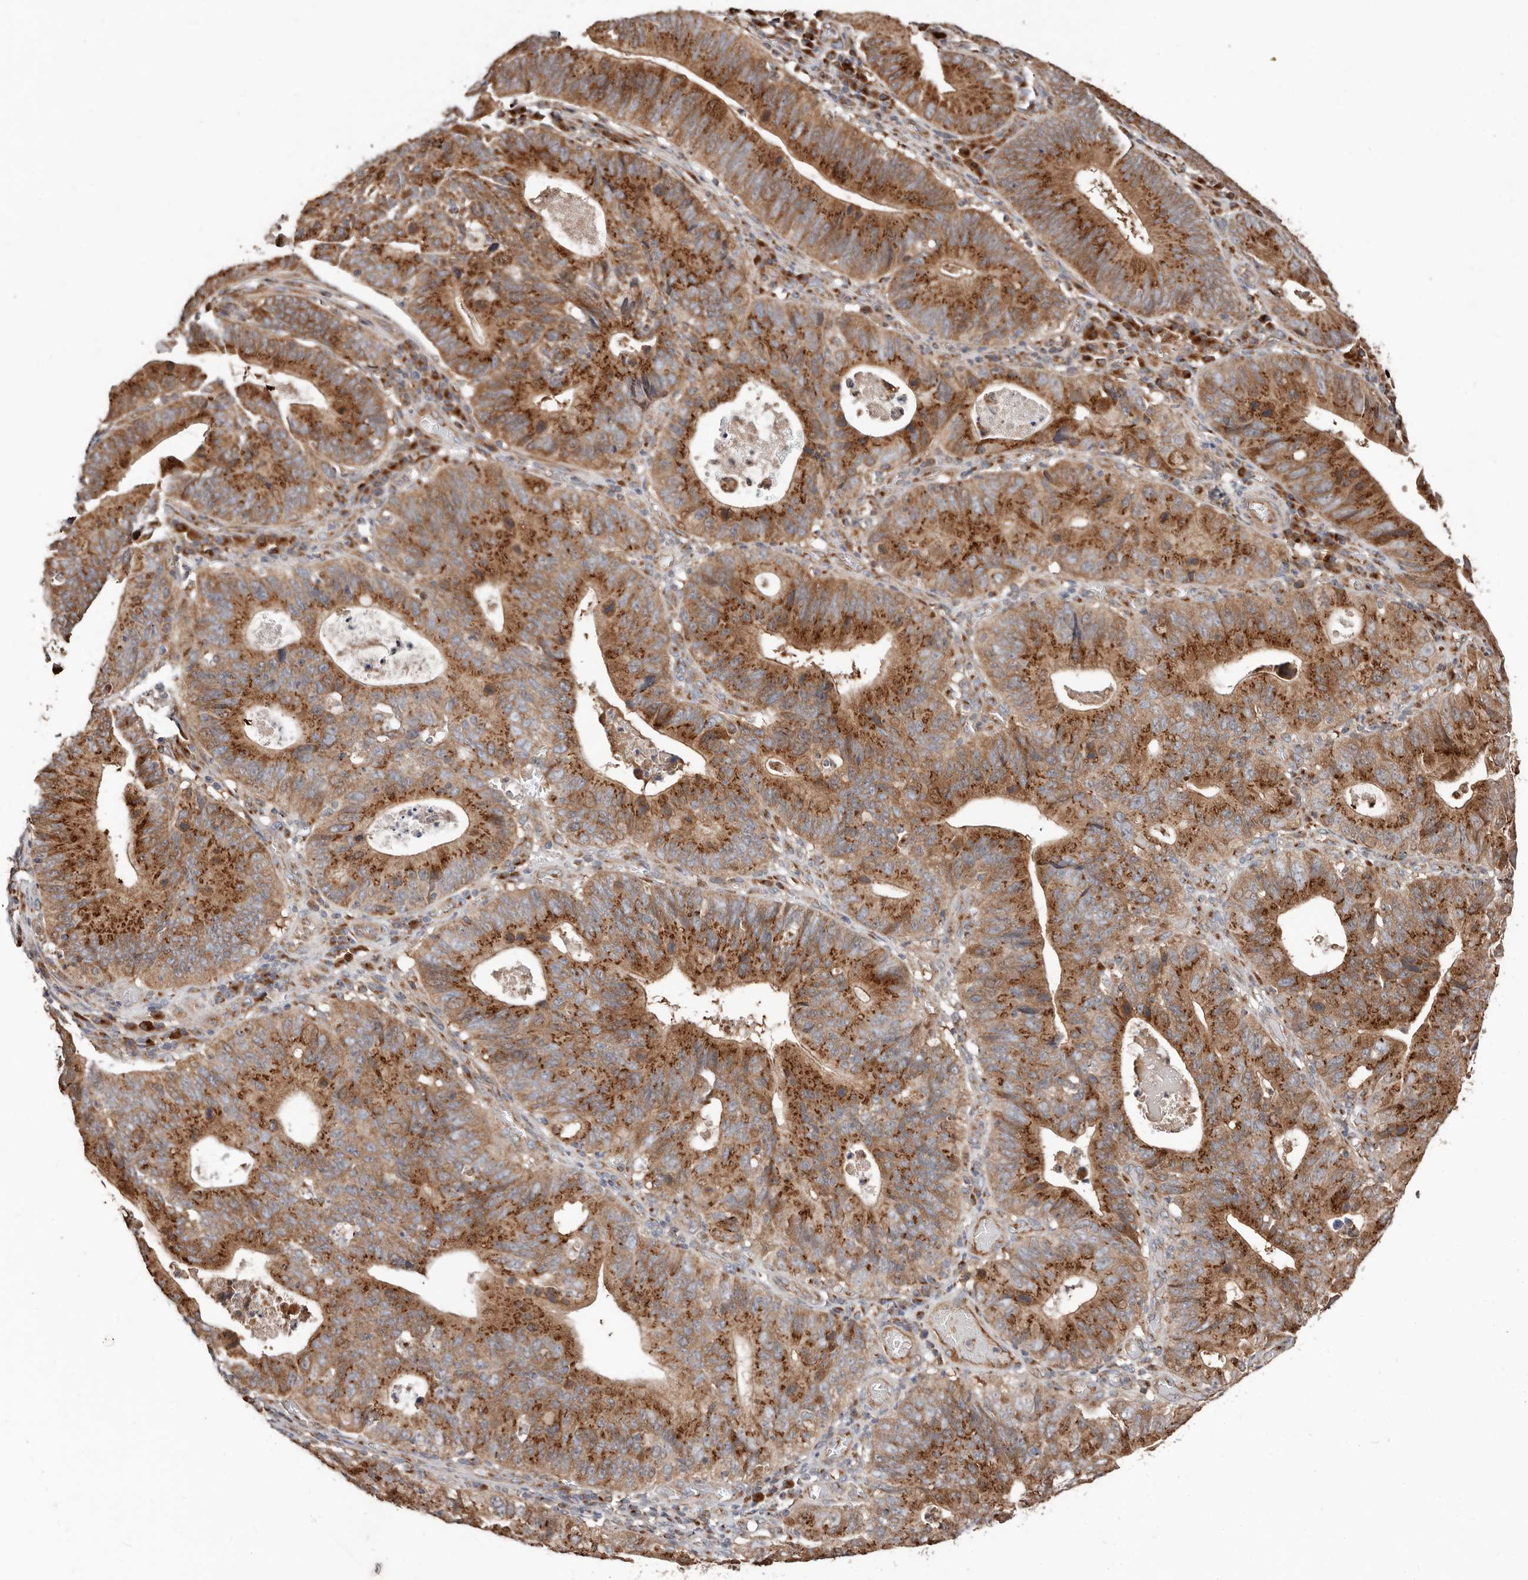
{"staining": {"intensity": "strong", "quantity": ">75%", "location": "cytoplasmic/membranous"}, "tissue": "stomach cancer", "cell_type": "Tumor cells", "image_type": "cancer", "snomed": [{"axis": "morphology", "description": "Adenocarcinoma, NOS"}, {"axis": "topography", "description": "Stomach"}], "caption": "Immunohistochemistry (IHC) photomicrograph of neoplastic tissue: human stomach cancer stained using immunohistochemistry reveals high levels of strong protein expression localized specifically in the cytoplasmic/membranous of tumor cells, appearing as a cytoplasmic/membranous brown color.", "gene": "COG1", "patient": {"sex": "male", "age": 59}}